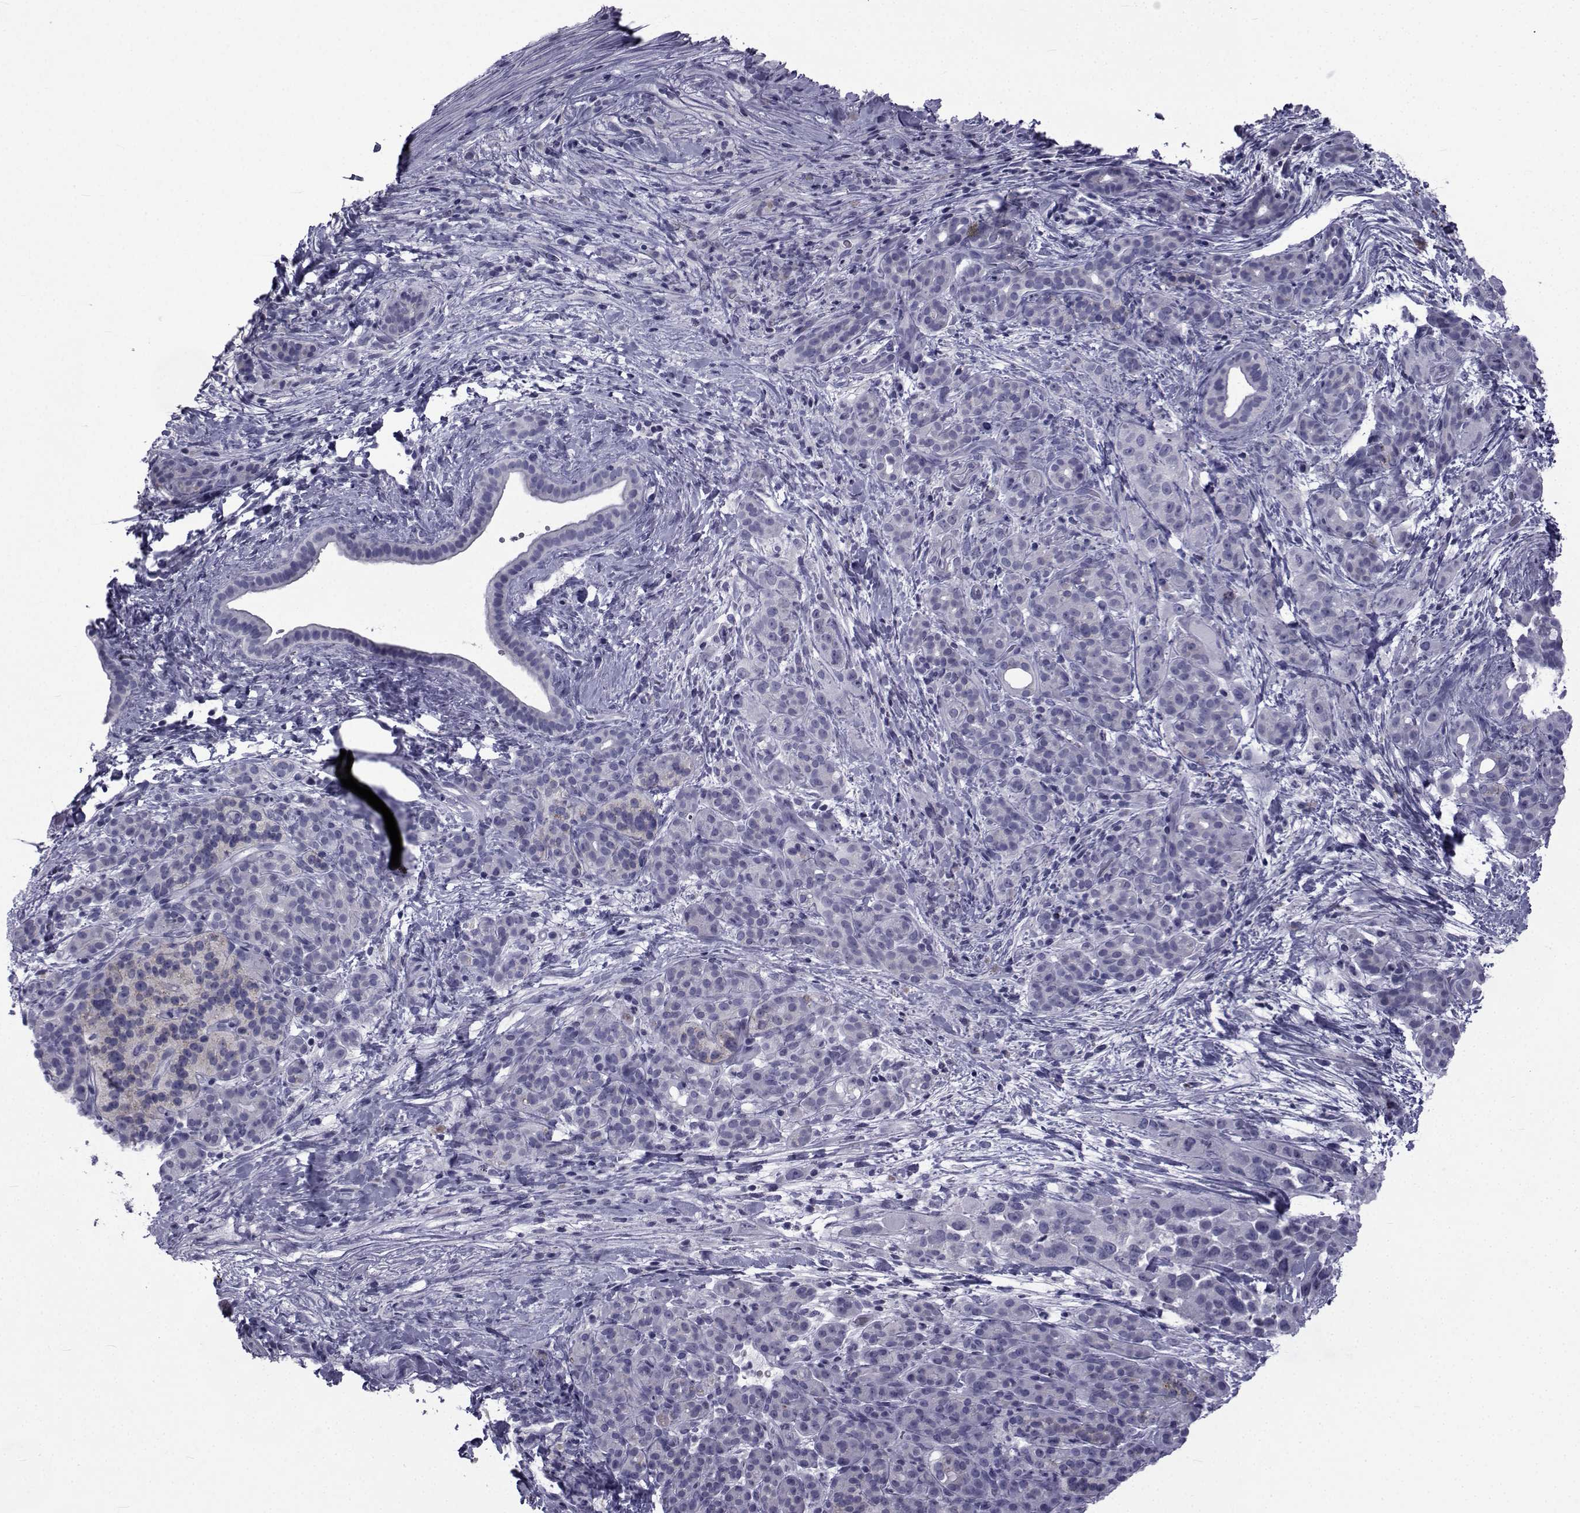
{"staining": {"intensity": "weak", "quantity": "25%-75%", "location": "cytoplasmic/membranous"}, "tissue": "pancreatic cancer", "cell_type": "Tumor cells", "image_type": "cancer", "snomed": [{"axis": "morphology", "description": "Adenocarcinoma, NOS"}, {"axis": "topography", "description": "Pancreas"}], "caption": "This micrograph reveals immunohistochemistry staining of pancreatic cancer (adenocarcinoma), with low weak cytoplasmic/membranous positivity in about 25%-75% of tumor cells.", "gene": "PDE6H", "patient": {"sex": "male", "age": 44}}